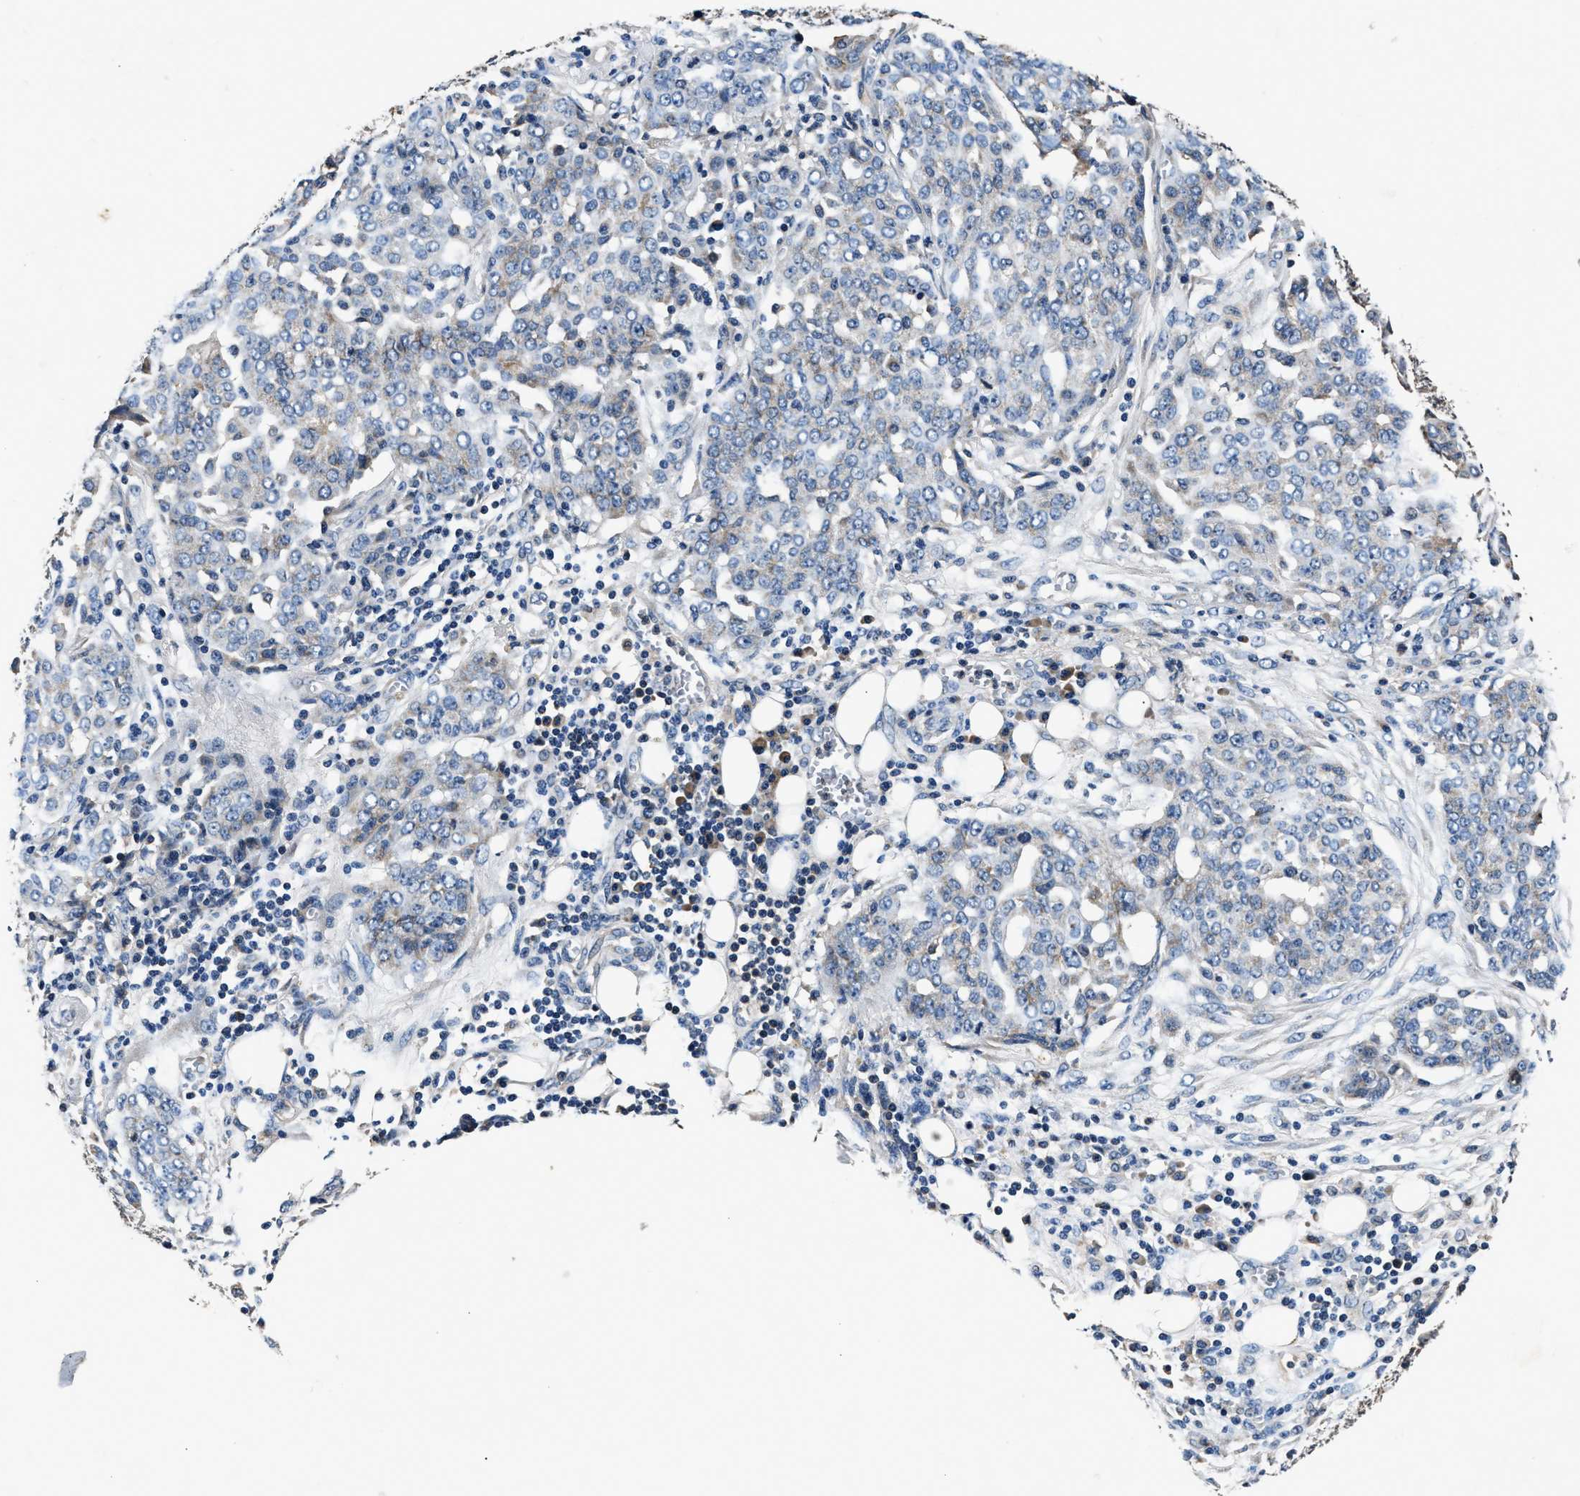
{"staining": {"intensity": "negative", "quantity": "none", "location": "none"}, "tissue": "ovarian cancer", "cell_type": "Tumor cells", "image_type": "cancer", "snomed": [{"axis": "morphology", "description": "Cystadenocarcinoma, serous, NOS"}, {"axis": "topography", "description": "Soft tissue"}, {"axis": "topography", "description": "Ovary"}], "caption": "Tumor cells show no significant expression in ovarian cancer.", "gene": "IMMT", "patient": {"sex": "female", "age": 57}}